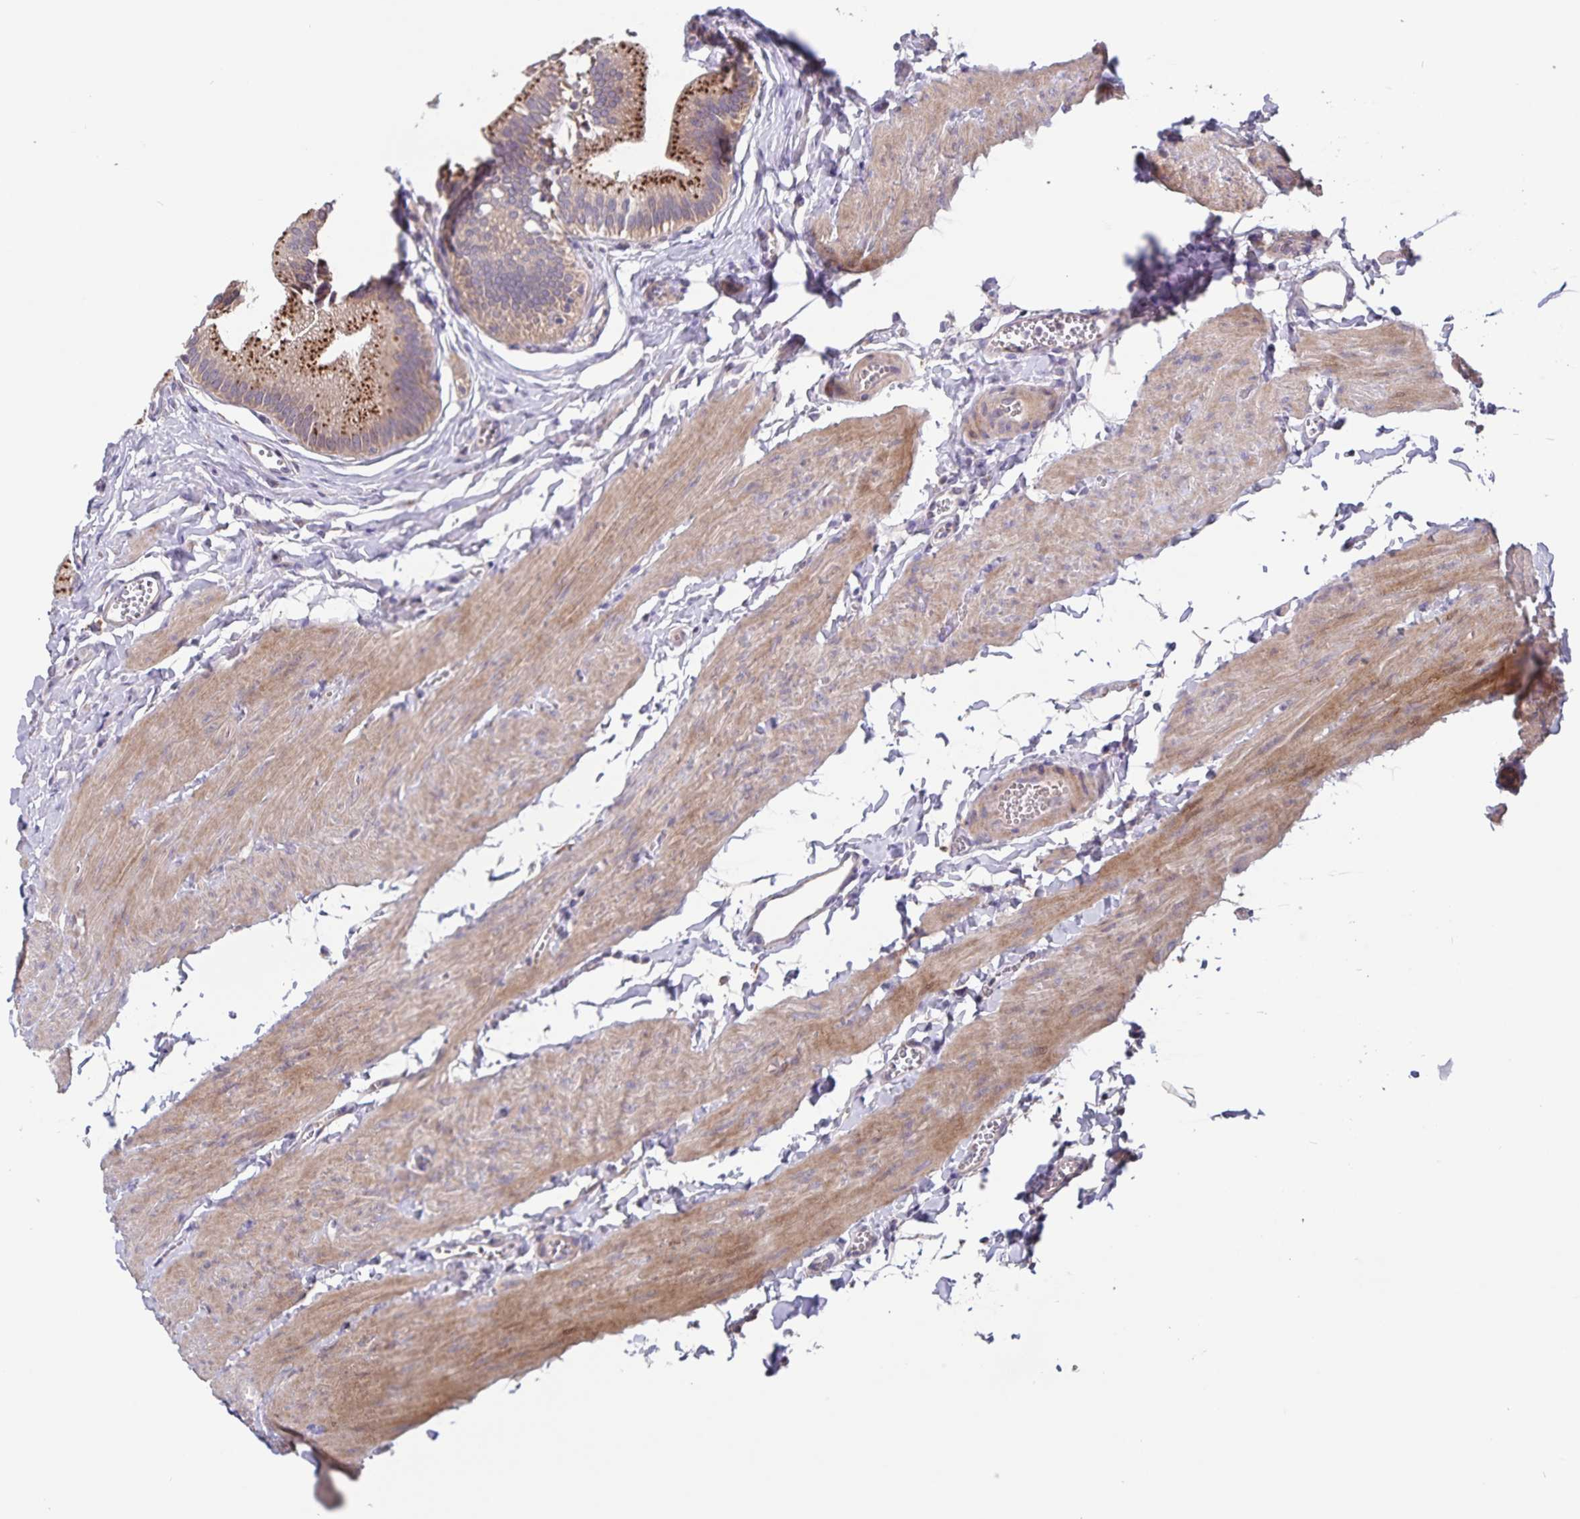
{"staining": {"intensity": "moderate", "quantity": "25%-75%", "location": "cytoplasmic/membranous"}, "tissue": "gallbladder", "cell_type": "Glandular cells", "image_type": "normal", "snomed": [{"axis": "morphology", "description": "Normal tissue, NOS"}, {"axis": "topography", "description": "Gallbladder"}, {"axis": "topography", "description": "Peripheral nerve tissue"}], "caption": "This image displays unremarkable gallbladder stained with IHC to label a protein in brown. The cytoplasmic/membranous of glandular cells show moderate positivity for the protein. Nuclei are counter-stained blue.", "gene": "FBXL16", "patient": {"sex": "male", "age": 17}}